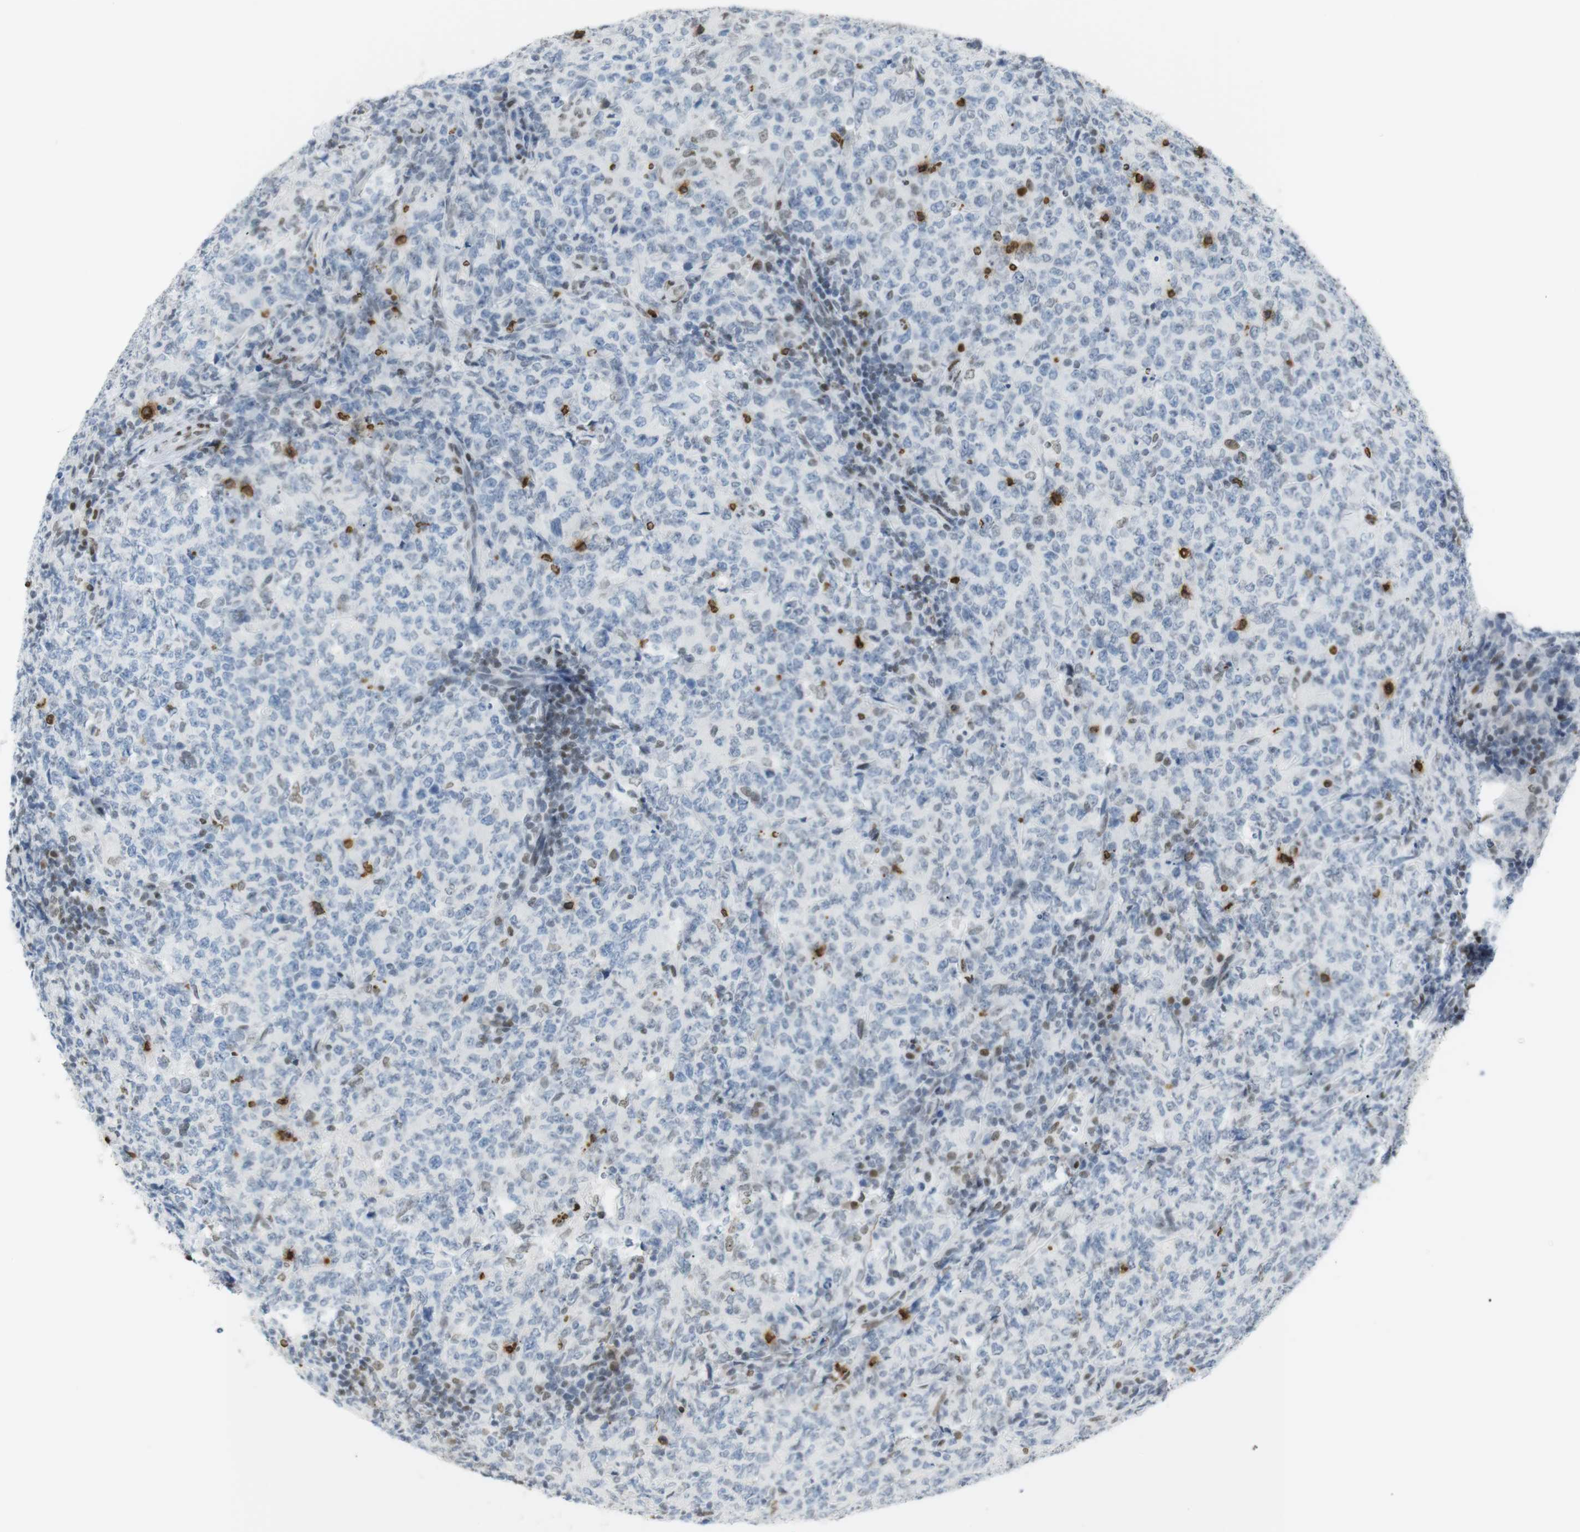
{"staining": {"intensity": "weak", "quantity": "<25%", "location": "nuclear"}, "tissue": "lymphoma", "cell_type": "Tumor cells", "image_type": "cancer", "snomed": [{"axis": "morphology", "description": "Malignant lymphoma, non-Hodgkin's type, High grade"}, {"axis": "topography", "description": "Tonsil"}], "caption": "The immunohistochemistry photomicrograph has no significant expression in tumor cells of lymphoma tissue.", "gene": "BMI1", "patient": {"sex": "female", "age": 36}}